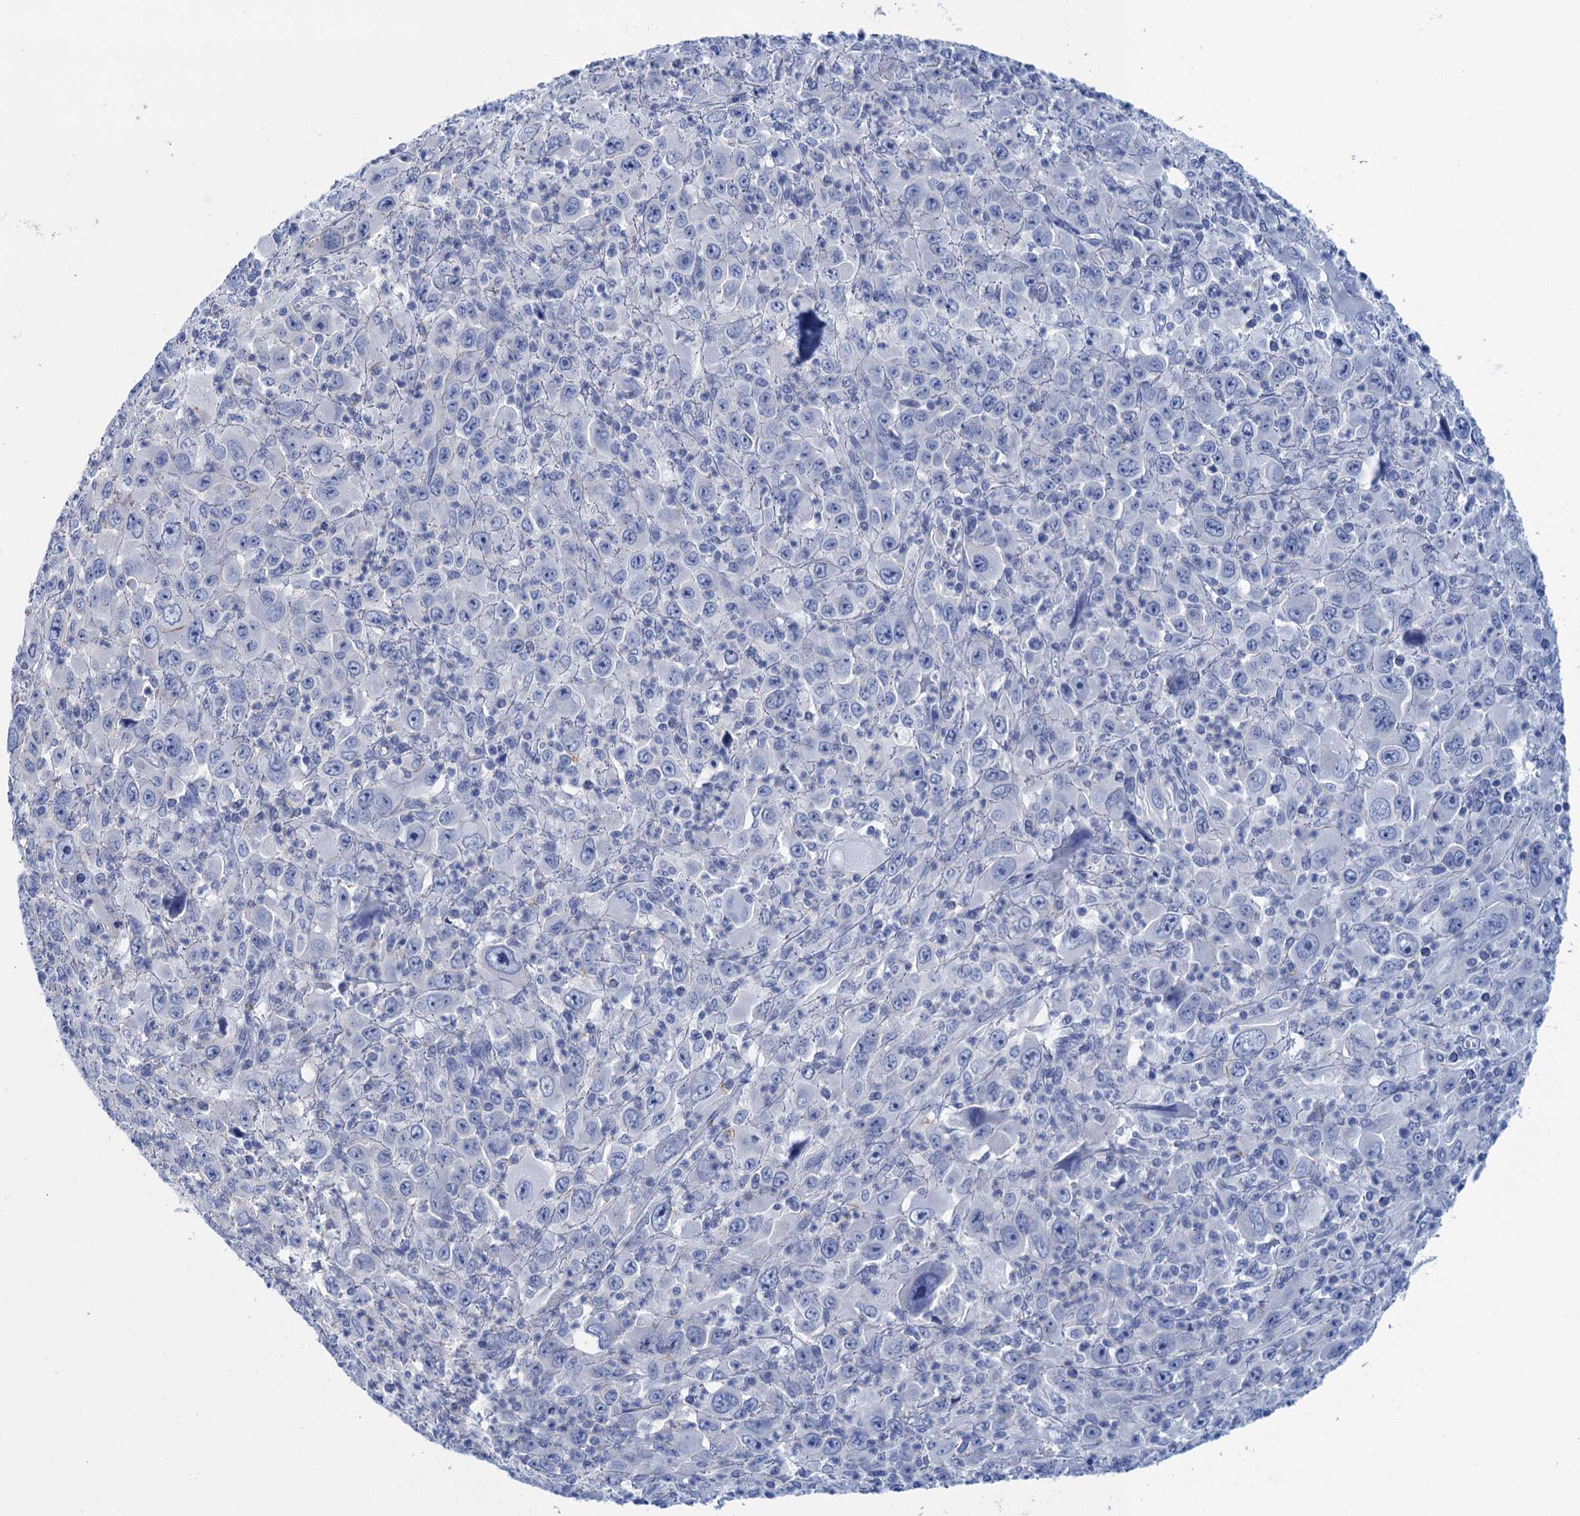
{"staining": {"intensity": "negative", "quantity": "none", "location": "none"}, "tissue": "melanoma", "cell_type": "Tumor cells", "image_type": "cancer", "snomed": [{"axis": "morphology", "description": "Malignant melanoma, Metastatic site"}, {"axis": "topography", "description": "Skin"}], "caption": "An IHC image of malignant melanoma (metastatic site) is shown. There is no staining in tumor cells of malignant melanoma (metastatic site). (DAB (3,3'-diaminobenzidine) immunohistochemistry (IHC), high magnification).", "gene": "CALML5", "patient": {"sex": "female", "age": 56}}